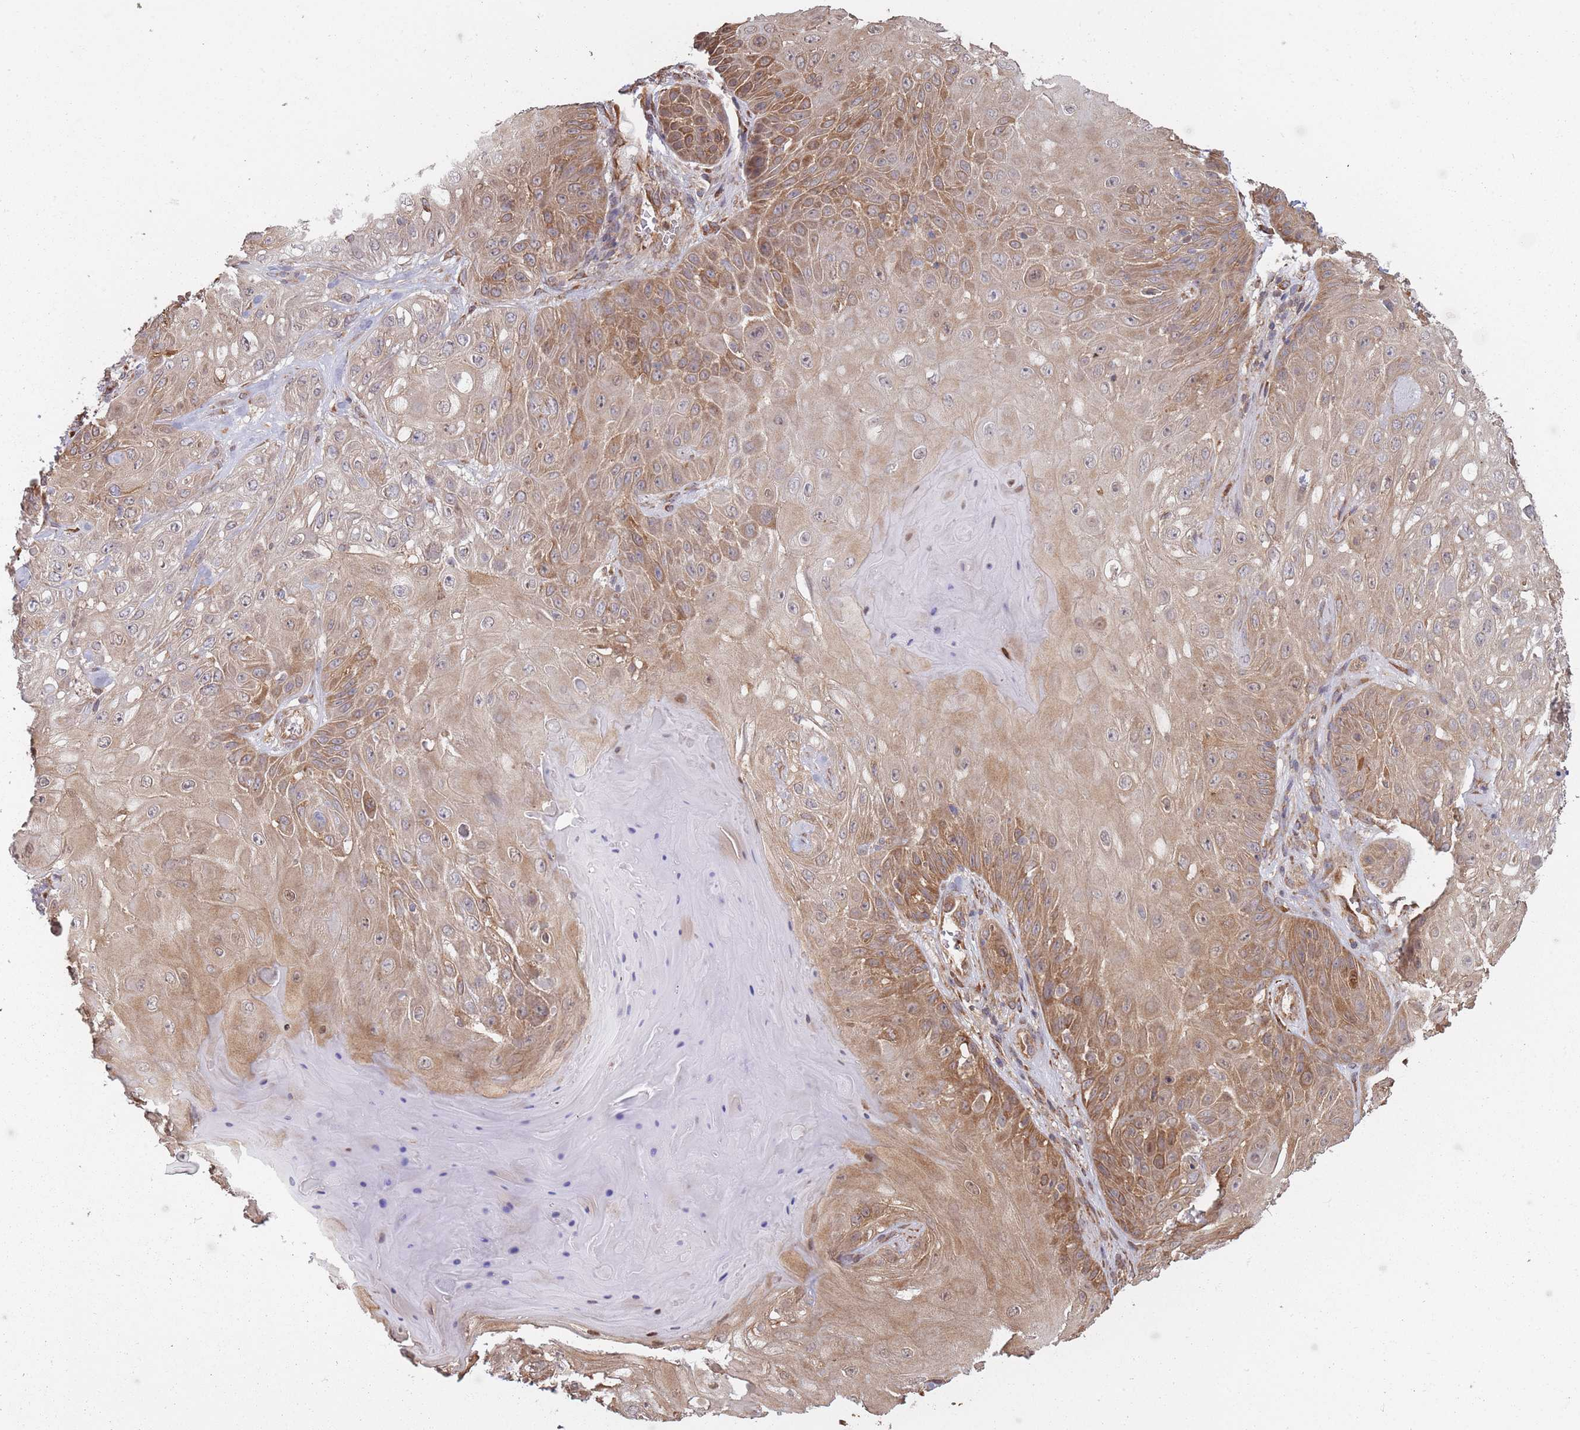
{"staining": {"intensity": "moderate", "quantity": ">75%", "location": "cytoplasmic/membranous"}, "tissue": "skin cancer", "cell_type": "Tumor cells", "image_type": "cancer", "snomed": [{"axis": "morphology", "description": "Normal tissue, NOS"}, {"axis": "morphology", "description": "Squamous cell carcinoma, NOS"}, {"axis": "topography", "description": "Skin"}, {"axis": "topography", "description": "Cartilage tissue"}], "caption": "Skin squamous cell carcinoma was stained to show a protein in brown. There is medium levels of moderate cytoplasmic/membranous positivity in approximately >75% of tumor cells.", "gene": "ARL13B", "patient": {"sex": "female", "age": 79}}